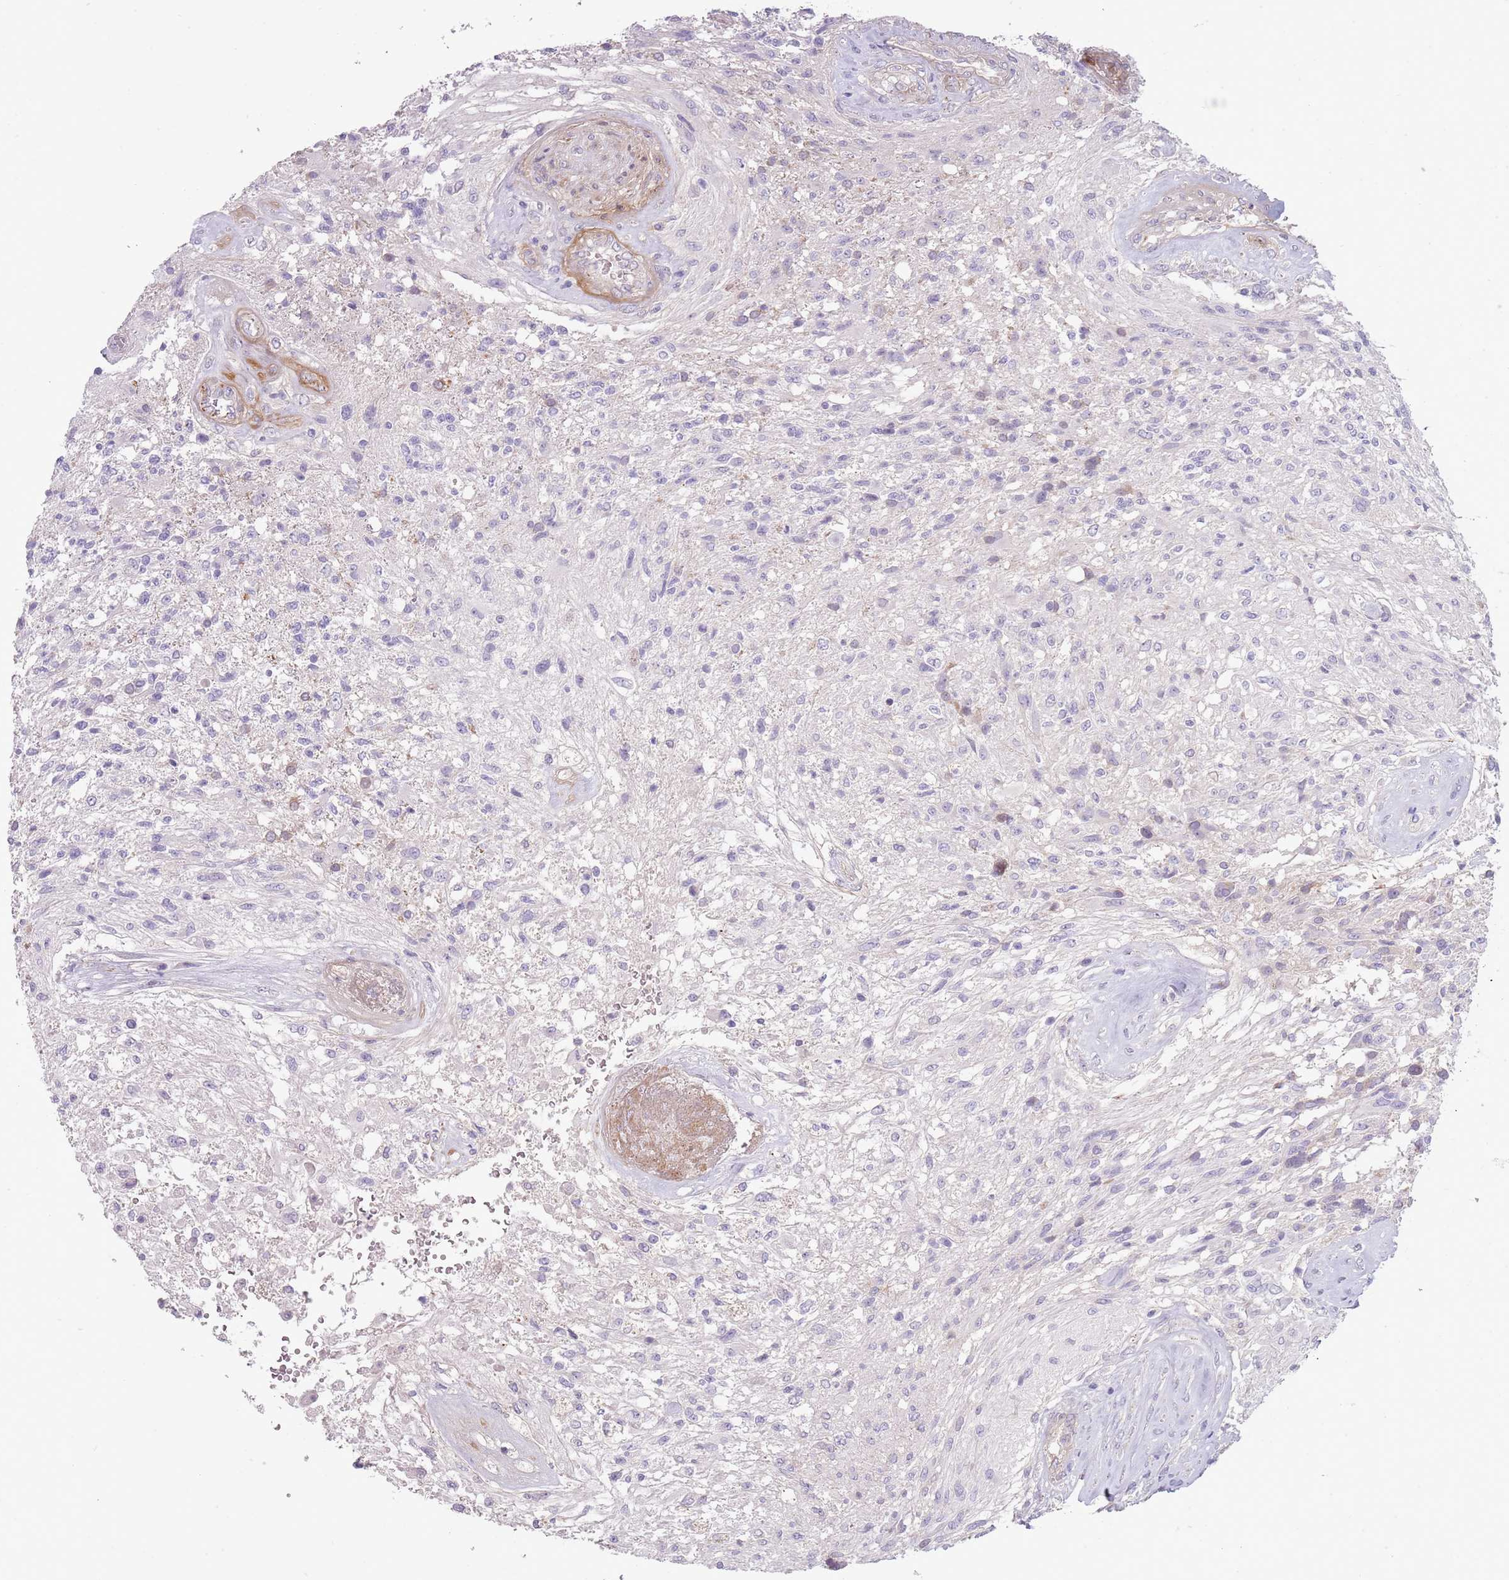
{"staining": {"intensity": "negative", "quantity": "none", "location": "none"}, "tissue": "glioma", "cell_type": "Tumor cells", "image_type": "cancer", "snomed": [{"axis": "morphology", "description": "Glioma, malignant, High grade"}, {"axis": "topography", "description": "Brain"}], "caption": "This is an immunohistochemistry (IHC) micrograph of high-grade glioma (malignant). There is no staining in tumor cells.", "gene": "TINAGL1", "patient": {"sex": "male", "age": 56}}